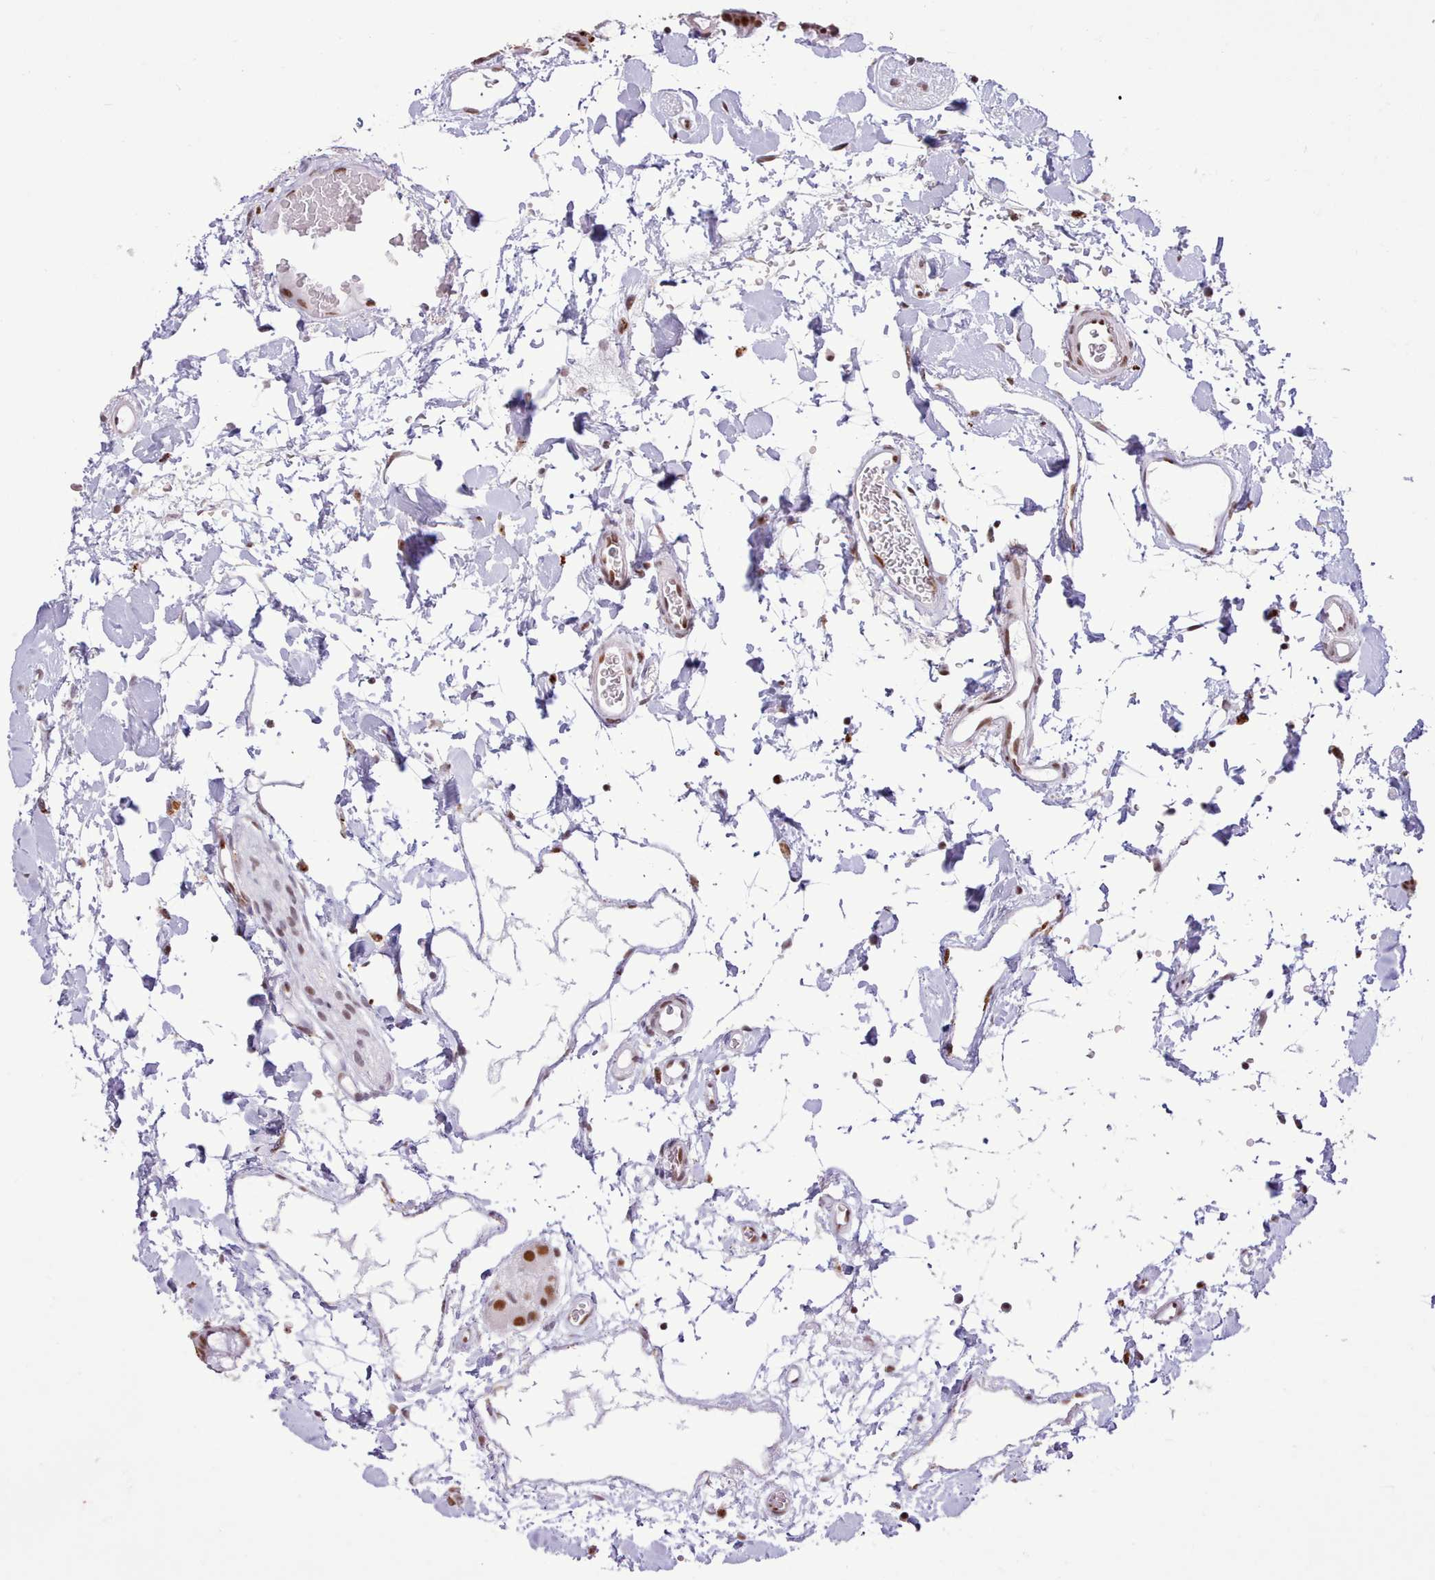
{"staining": {"intensity": "strong", "quantity": ">75%", "location": "nuclear"}, "tissue": "colon", "cell_type": "Endothelial cells", "image_type": "normal", "snomed": [{"axis": "morphology", "description": "Normal tissue, NOS"}, {"axis": "topography", "description": "Colon"}], "caption": "Endothelial cells exhibit high levels of strong nuclear positivity in approximately >75% of cells in unremarkable colon. Nuclei are stained in blue.", "gene": "TAF15", "patient": {"sex": "male", "age": 75}}